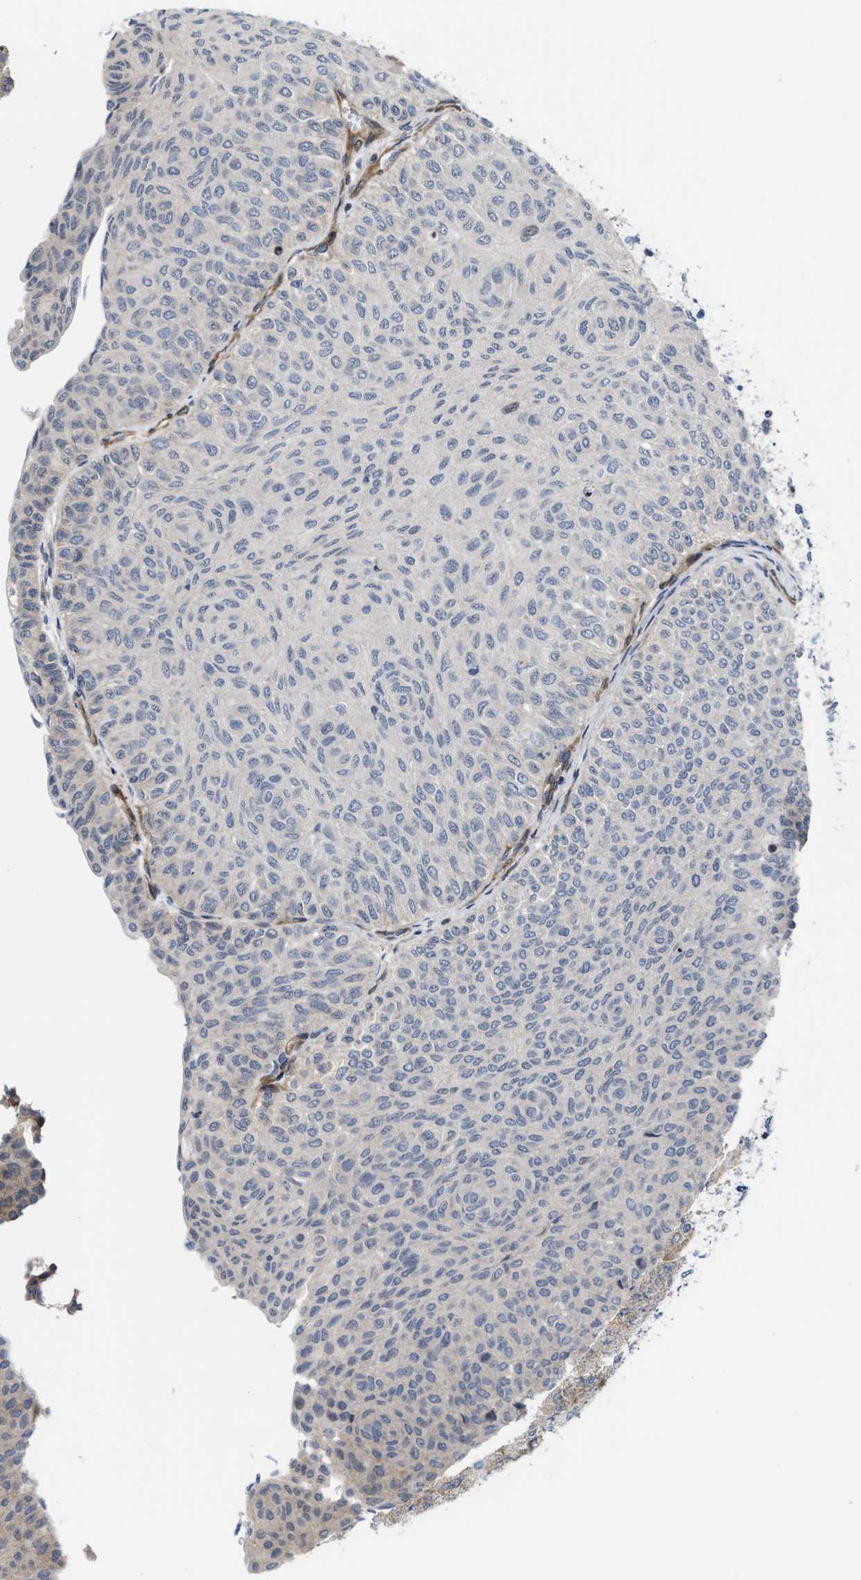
{"staining": {"intensity": "weak", "quantity": "<25%", "location": "cytoplasmic/membranous"}, "tissue": "urothelial cancer", "cell_type": "Tumor cells", "image_type": "cancer", "snomed": [{"axis": "morphology", "description": "Urothelial carcinoma, Low grade"}, {"axis": "topography", "description": "Urinary bladder"}], "caption": "DAB (3,3'-diaminobenzidine) immunohistochemical staining of human urothelial carcinoma (low-grade) displays no significant staining in tumor cells.", "gene": "TGFB1I1", "patient": {"sex": "male", "age": 78}}